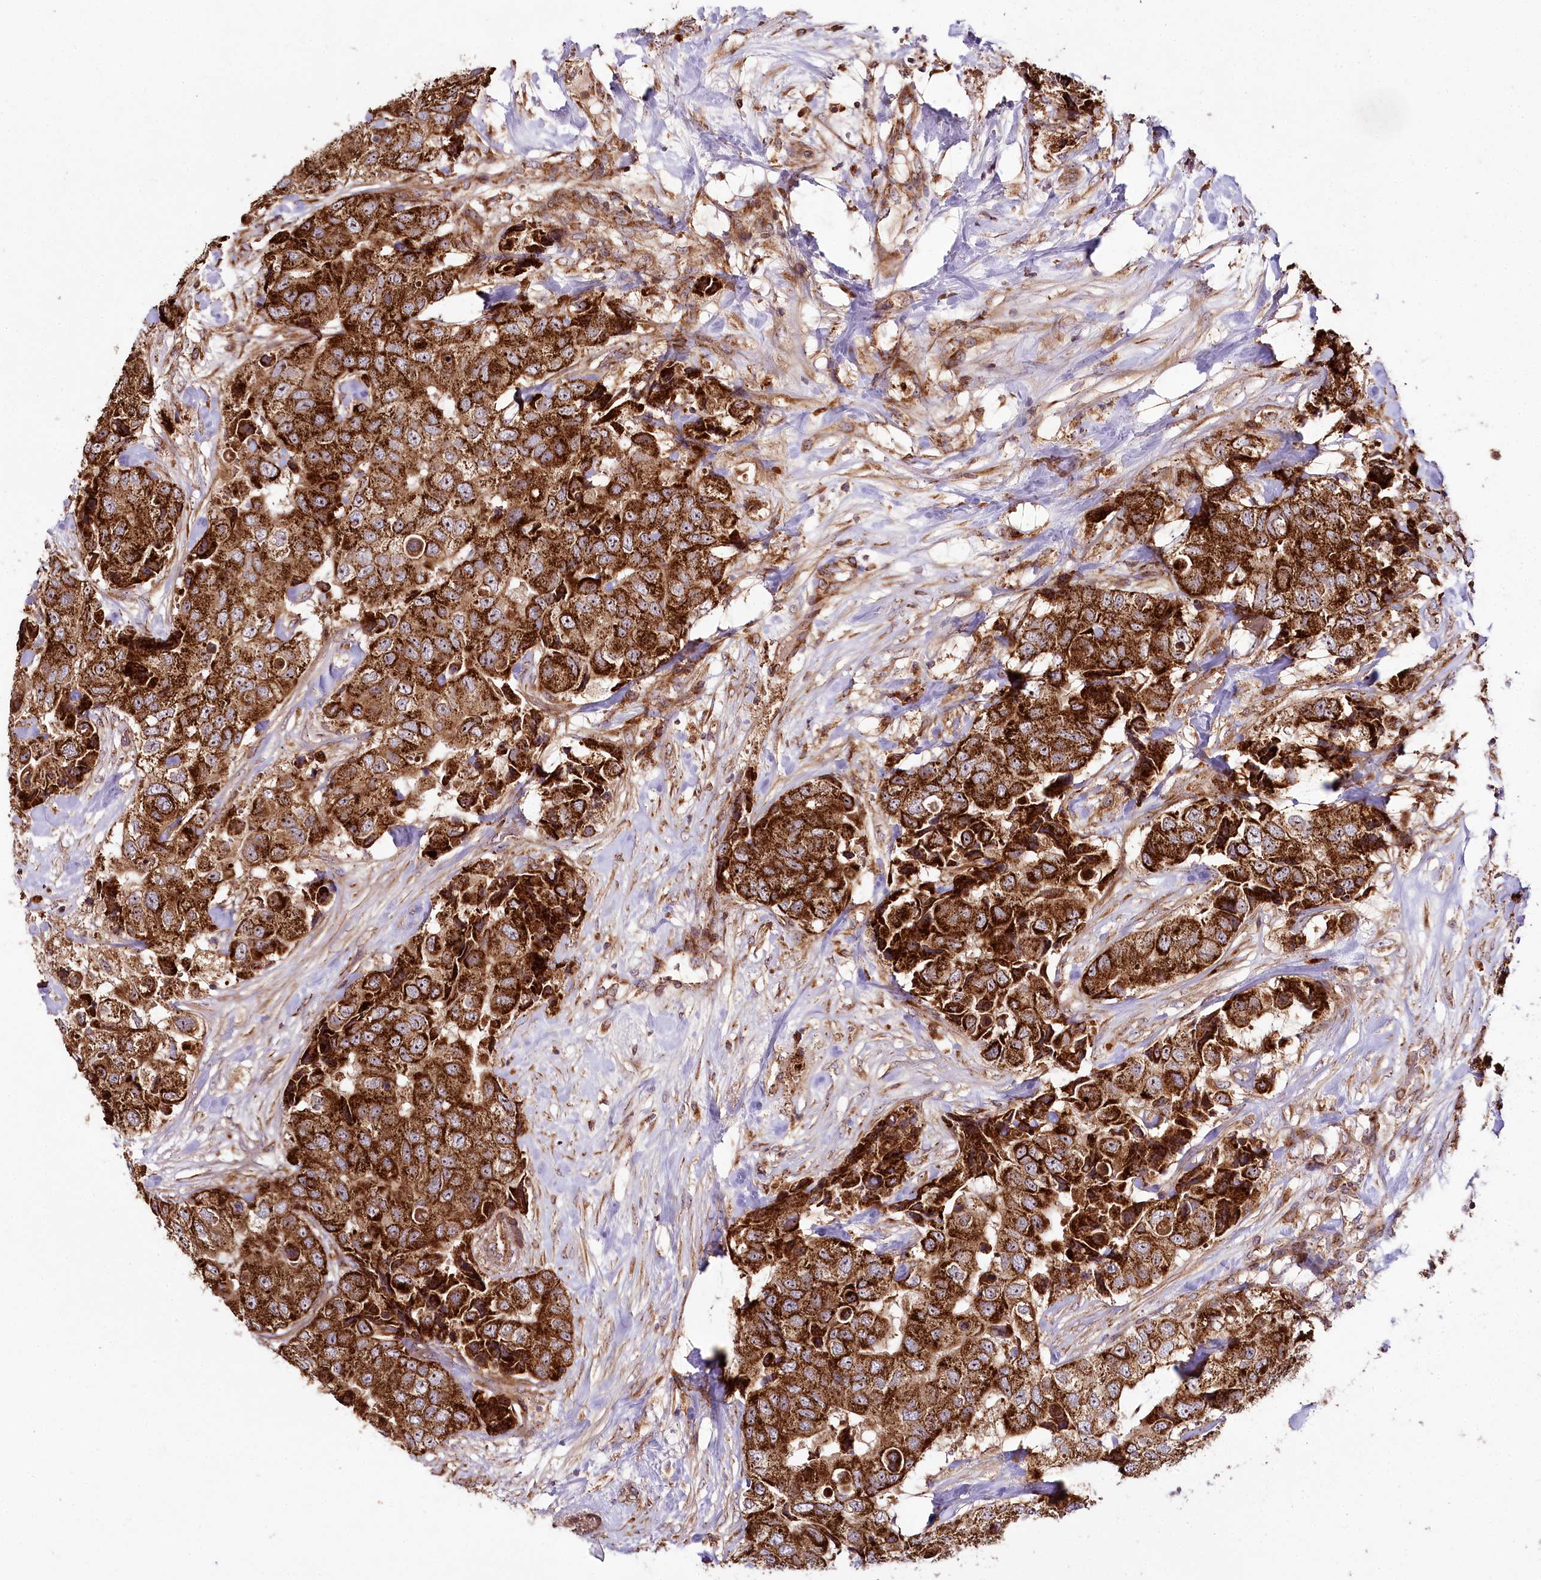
{"staining": {"intensity": "strong", "quantity": ">75%", "location": "cytoplasmic/membranous,nuclear"}, "tissue": "breast cancer", "cell_type": "Tumor cells", "image_type": "cancer", "snomed": [{"axis": "morphology", "description": "Duct carcinoma"}, {"axis": "topography", "description": "Breast"}], "caption": "The immunohistochemical stain shows strong cytoplasmic/membranous and nuclear positivity in tumor cells of breast cancer tissue.", "gene": "RAB7A", "patient": {"sex": "female", "age": 62}}